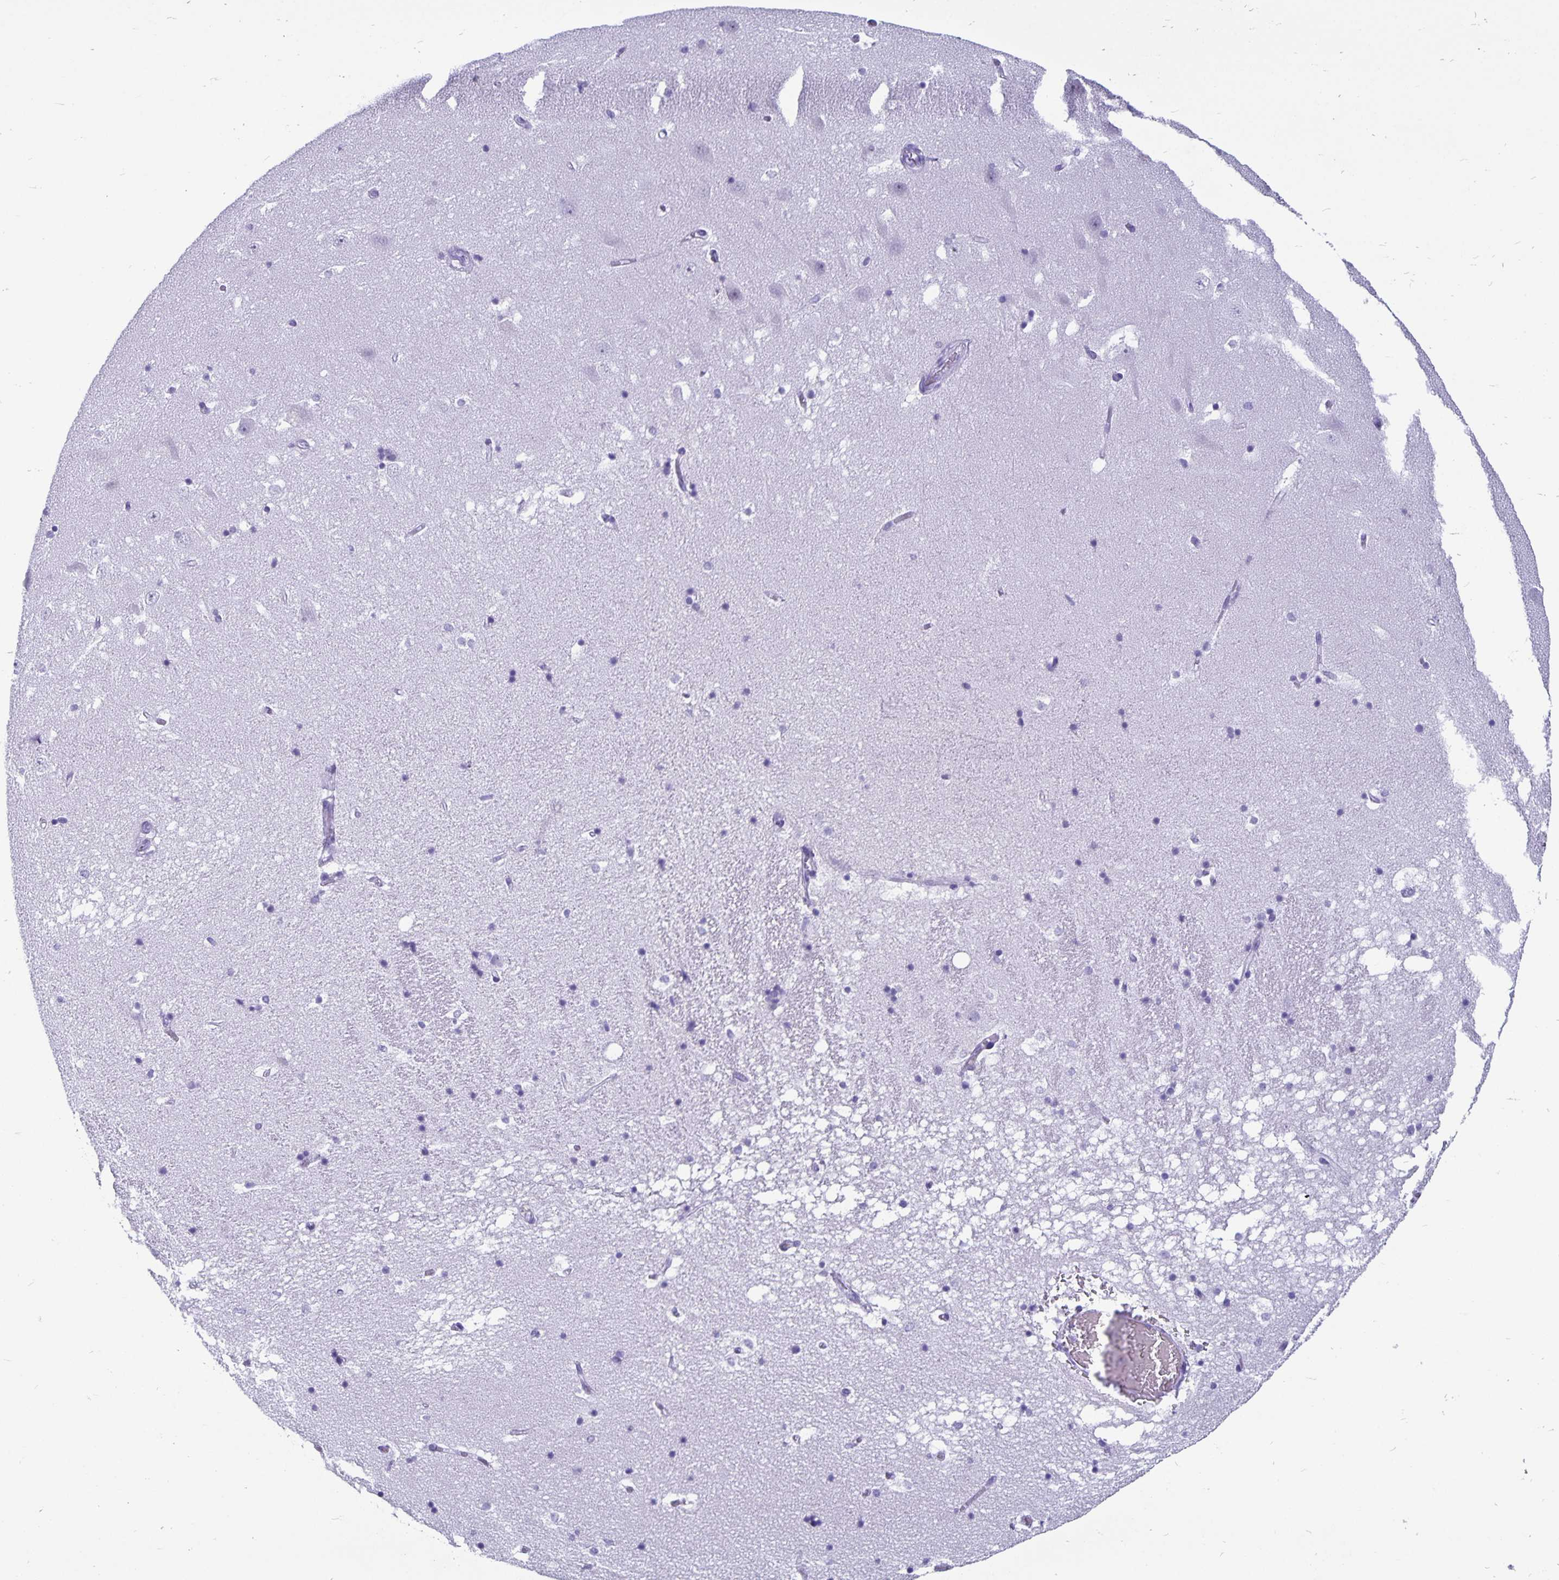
{"staining": {"intensity": "negative", "quantity": "none", "location": "none"}, "tissue": "hippocampus", "cell_type": "Glial cells", "image_type": "normal", "snomed": [{"axis": "morphology", "description": "Normal tissue, NOS"}, {"axis": "topography", "description": "Hippocampus"}], "caption": "IHC image of normal hippocampus: hippocampus stained with DAB (3,3'-diaminobenzidine) demonstrates no significant protein staining in glial cells. Nuclei are stained in blue.", "gene": "ODF3B", "patient": {"sex": "male", "age": 58}}